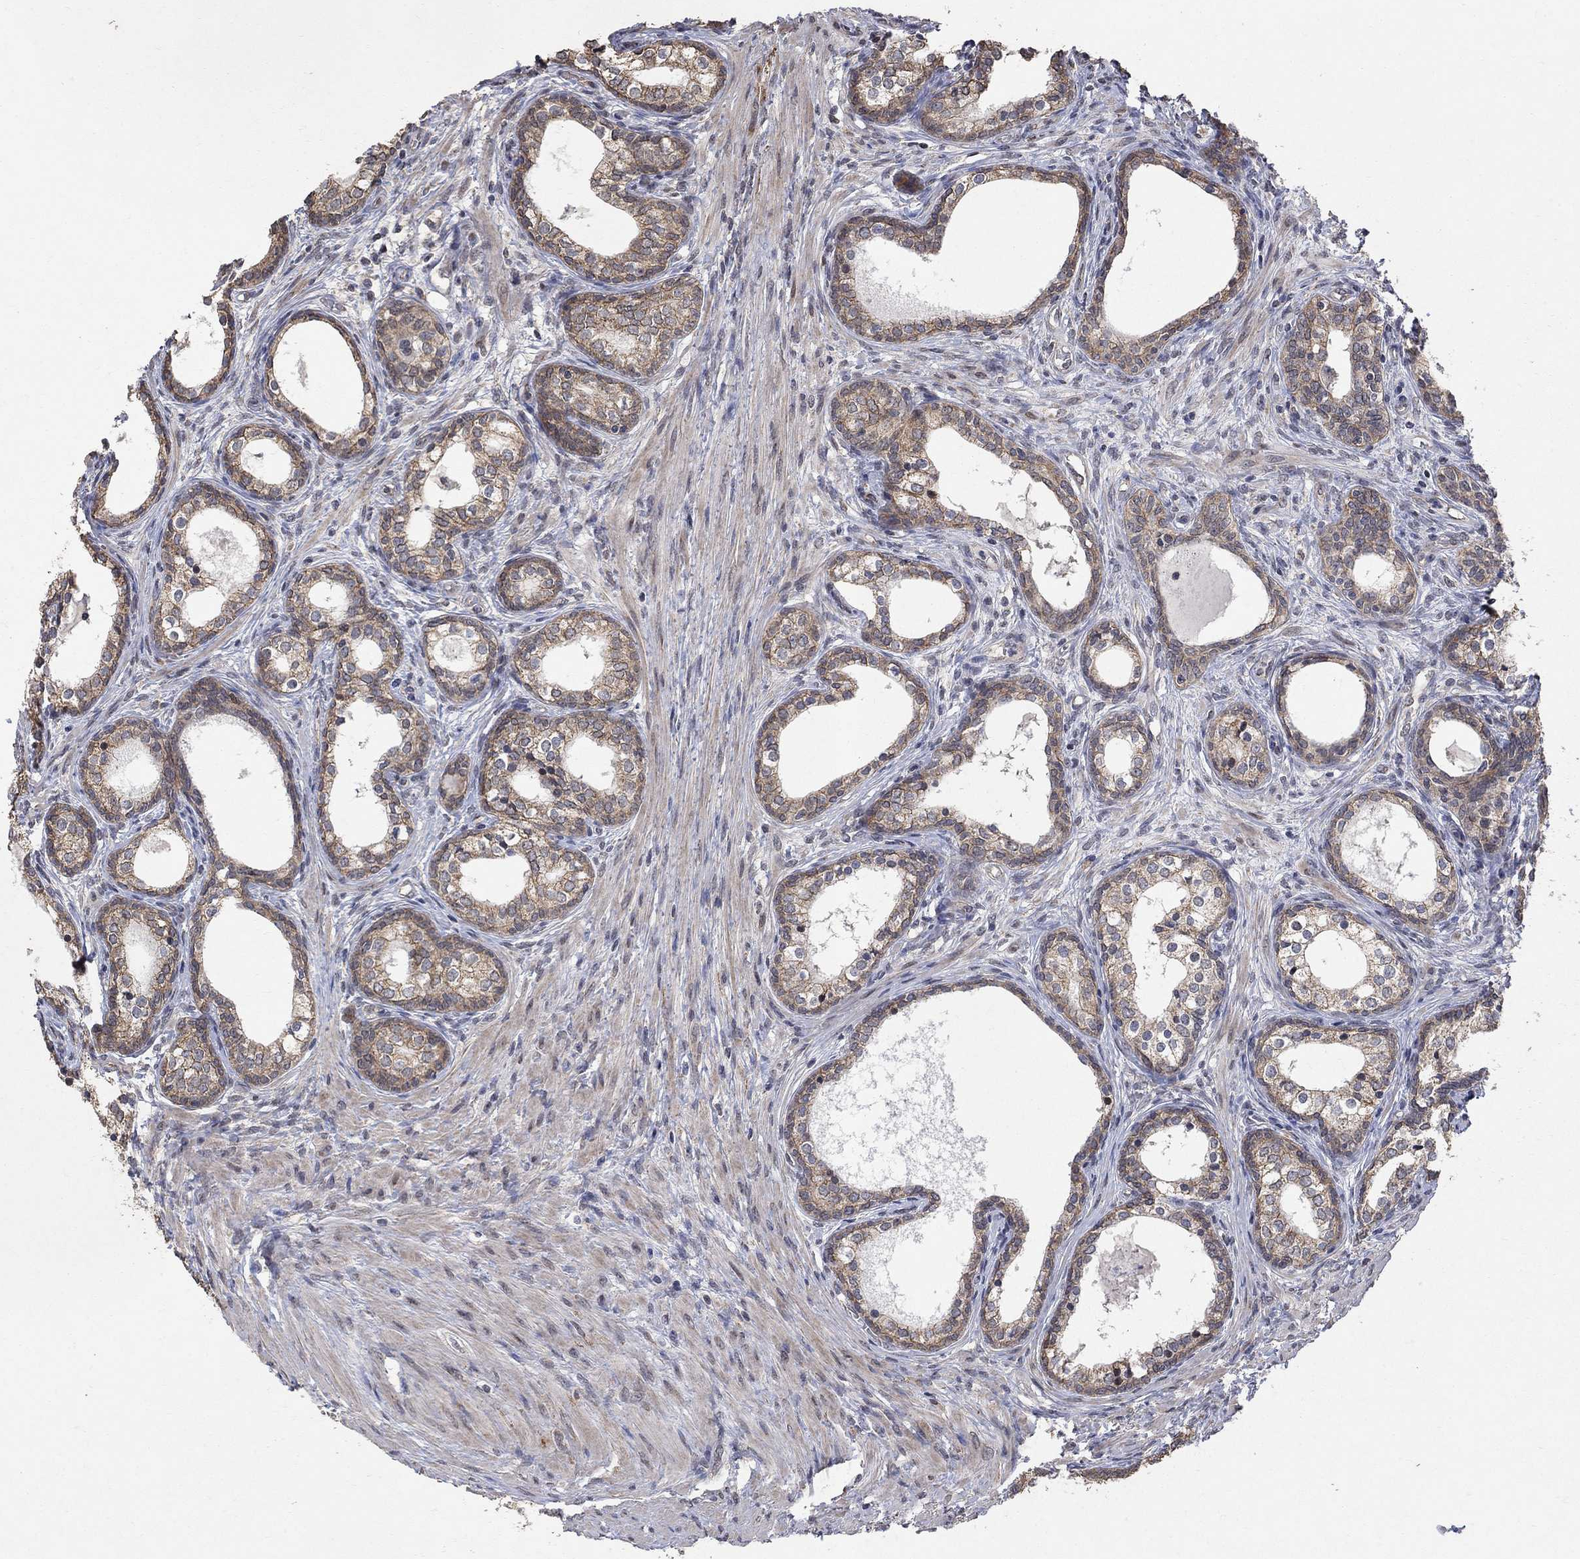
{"staining": {"intensity": "strong", "quantity": "25%-75%", "location": "cytoplasmic/membranous"}, "tissue": "prostate cancer", "cell_type": "Tumor cells", "image_type": "cancer", "snomed": [{"axis": "morphology", "description": "Adenocarcinoma, NOS"}, {"axis": "morphology", "description": "Adenocarcinoma, High grade"}, {"axis": "topography", "description": "Prostate"}], "caption": "Prostate cancer stained with a protein marker displays strong staining in tumor cells.", "gene": "ANKRA2", "patient": {"sex": "male", "age": 61}}